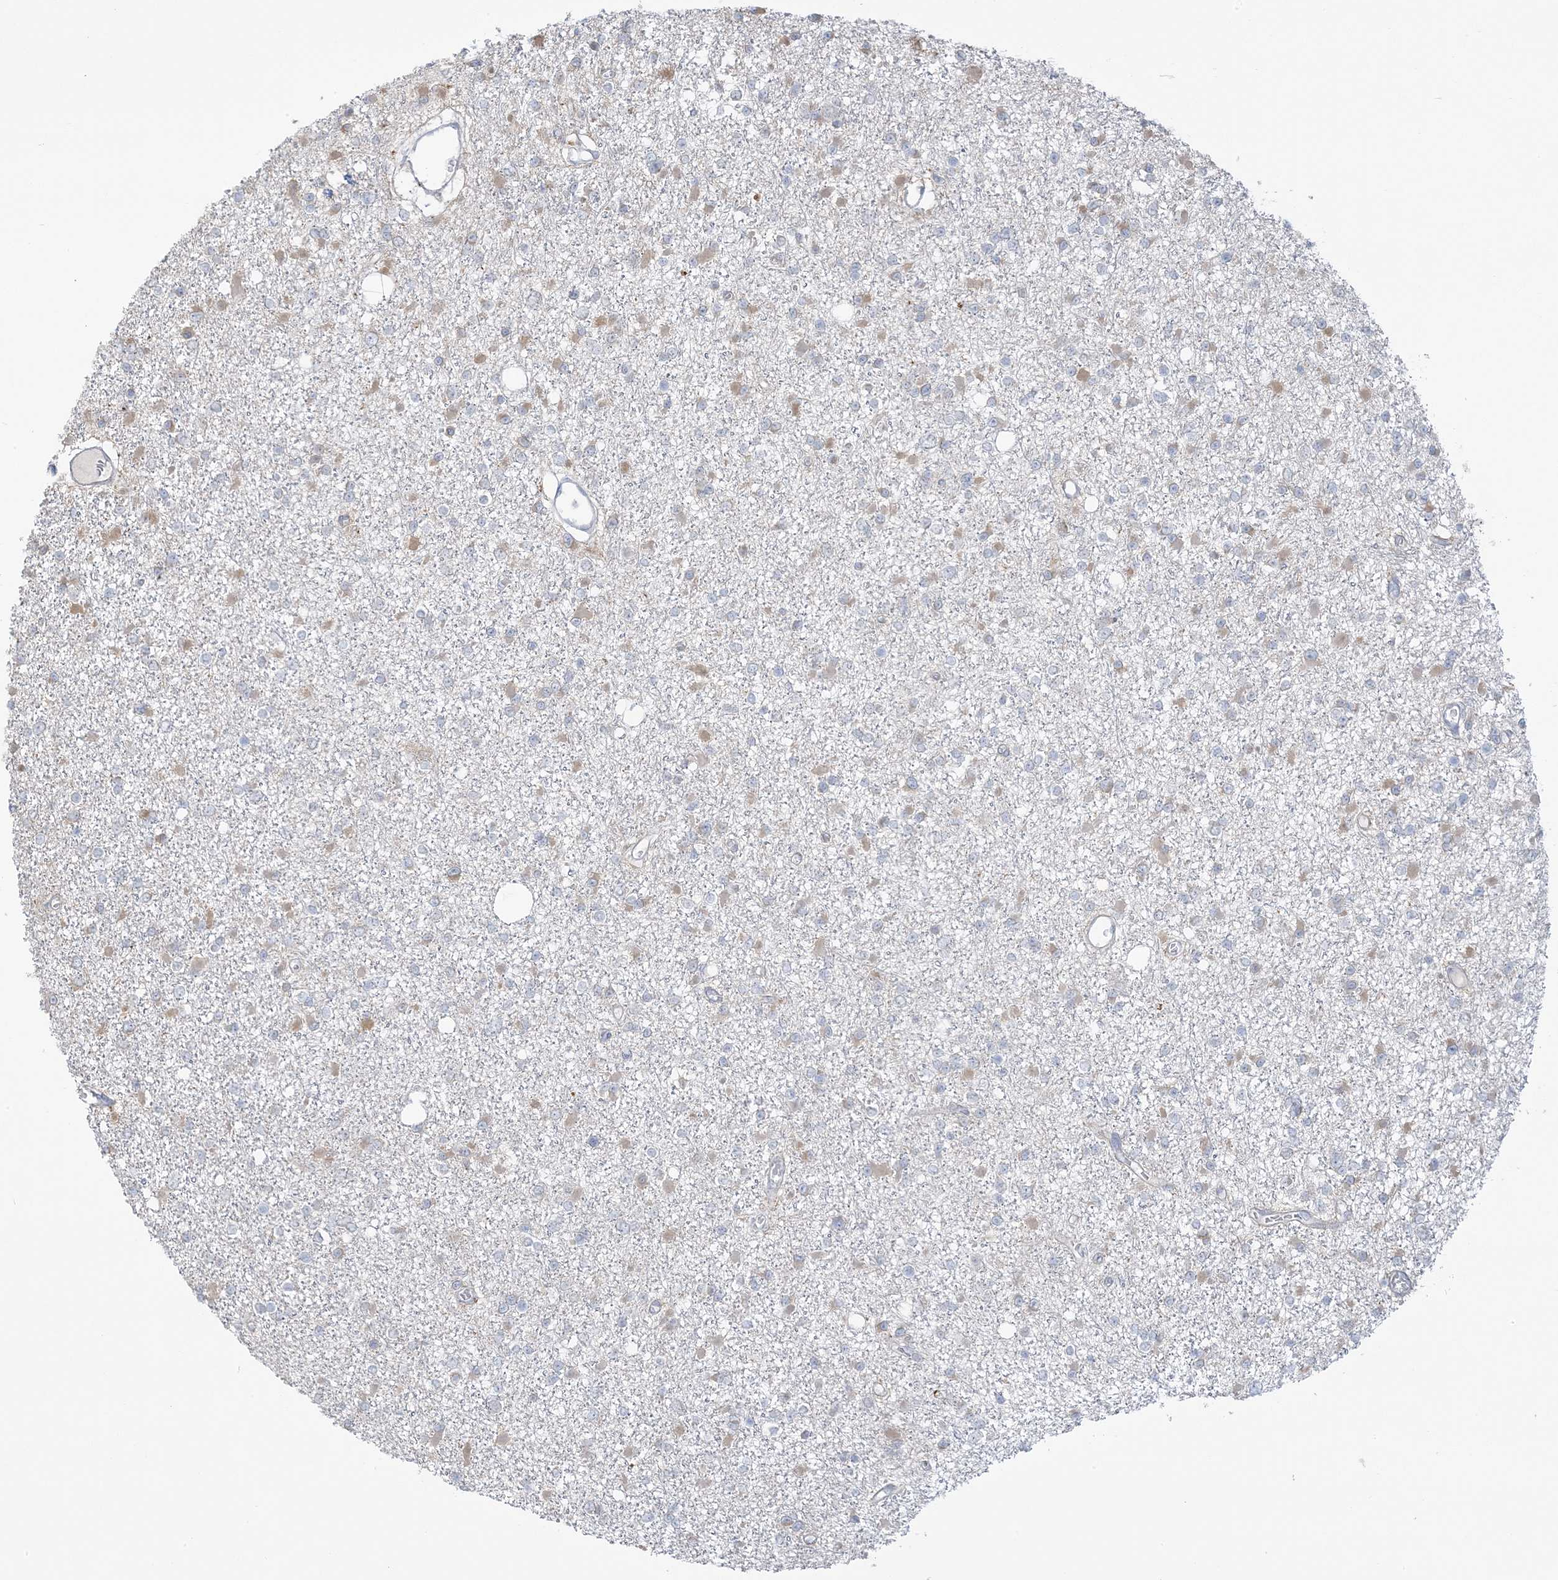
{"staining": {"intensity": "weak", "quantity": "<25%", "location": "cytoplasmic/membranous"}, "tissue": "glioma", "cell_type": "Tumor cells", "image_type": "cancer", "snomed": [{"axis": "morphology", "description": "Glioma, malignant, Low grade"}, {"axis": "topography", "description": "Brain"}], "caption": "Immunohistochemical staining of malignant glioma (low-grade) exhibits no significant positivity in tumor cells.", "gene": "EEFSEC", "patient": {"sex": "female", "age": 22}}